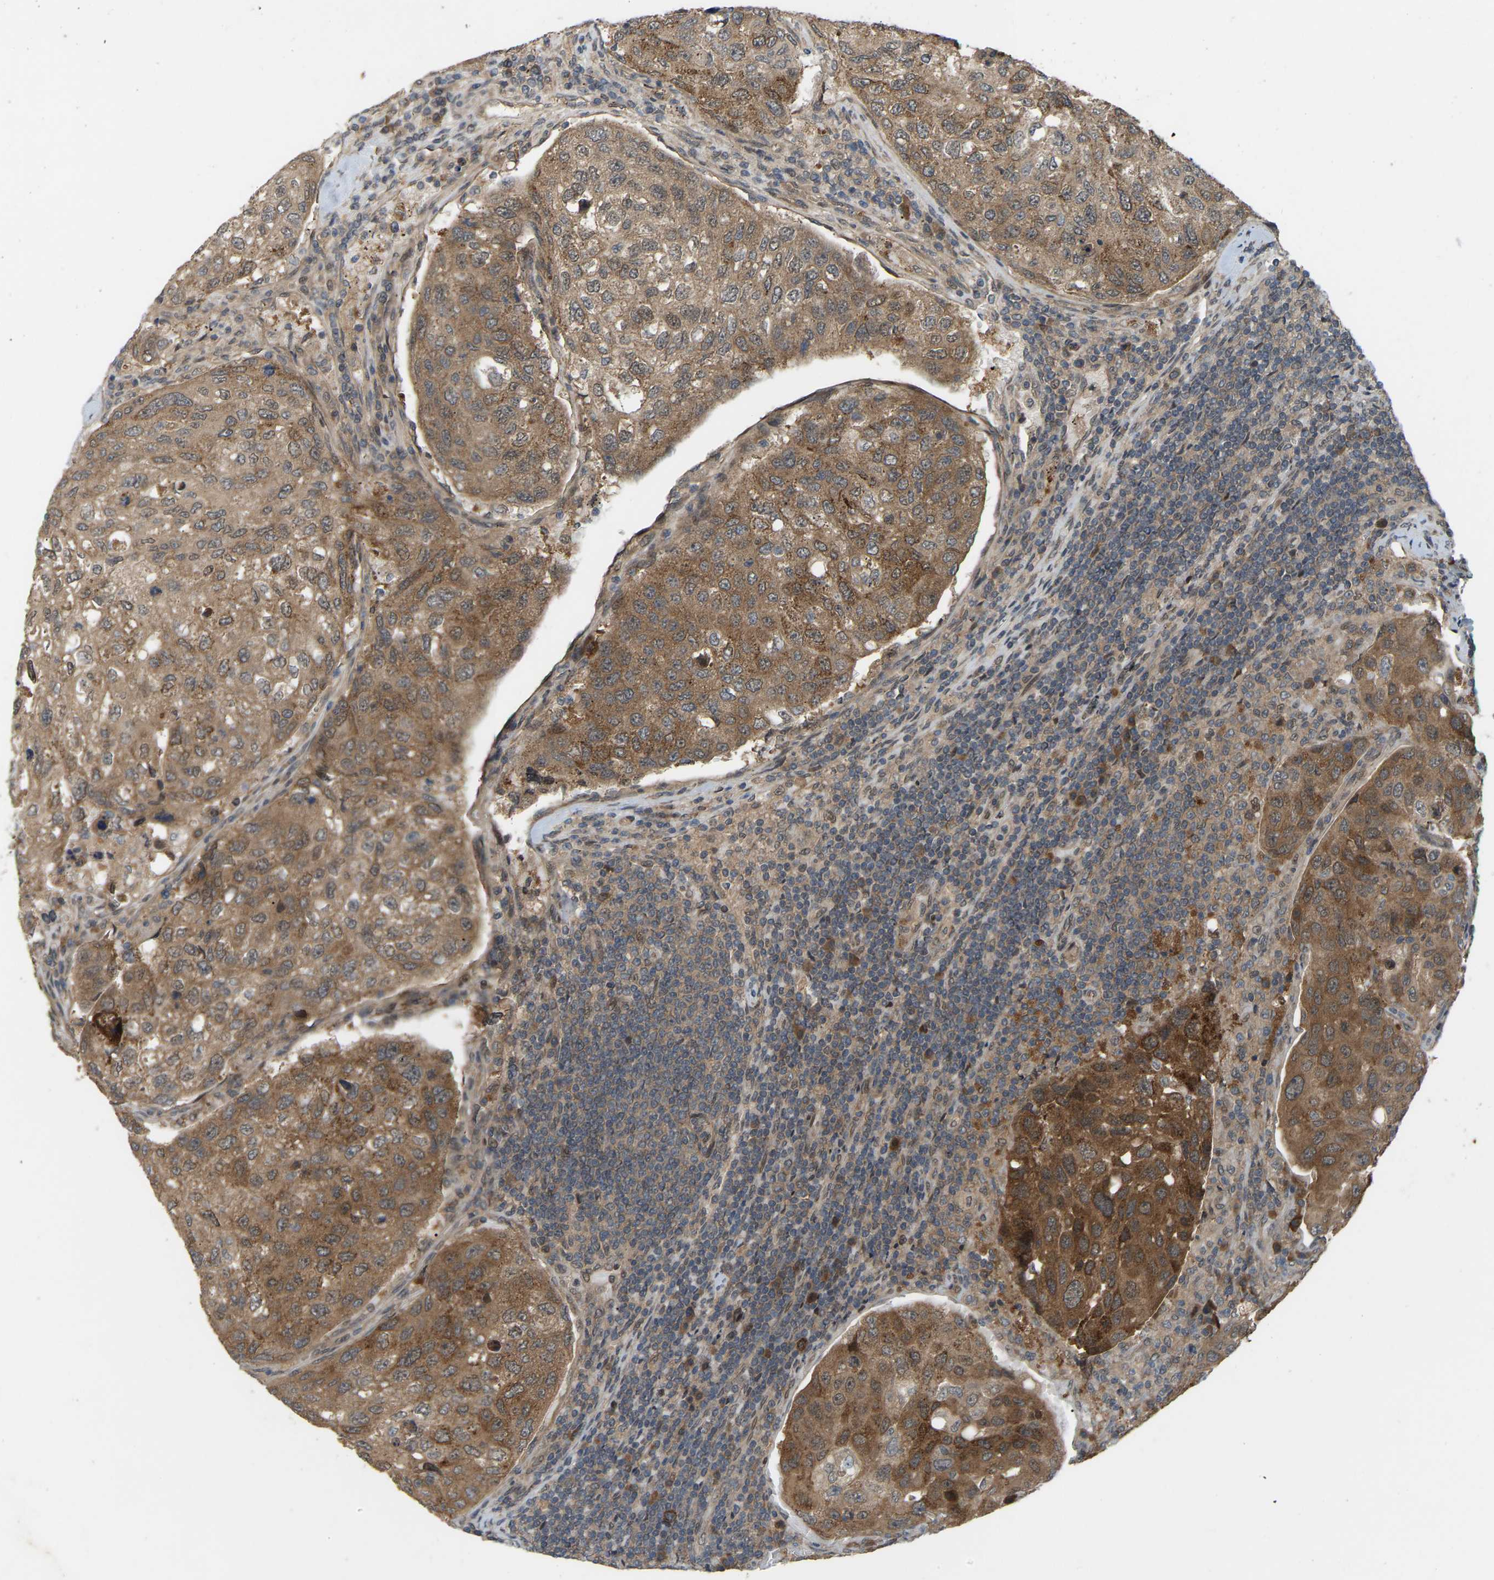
{"staining": {"intensity": "moderate", "quantity": ">75%", "location": "cytoplasmic/membranous"}, "tissue": "urothelial cancer", "cell_type": "Tumor cells", "image_type": "cancer", "snomed": [{"axis": "morphology", "description": "Urothelial carcinoma, High grade"}, {"axis": "topography", "description": "Lymph node"}, {"axis": "topography", "description": "Urinary bladder"}], "caption": "This is an image of IHC staining of urothelial cancer, which shows moderate expression in the cytoplasmic/membranous of tumor cells.", "gene": "CROT", "patient": {"sex": "male", "age": 51}}